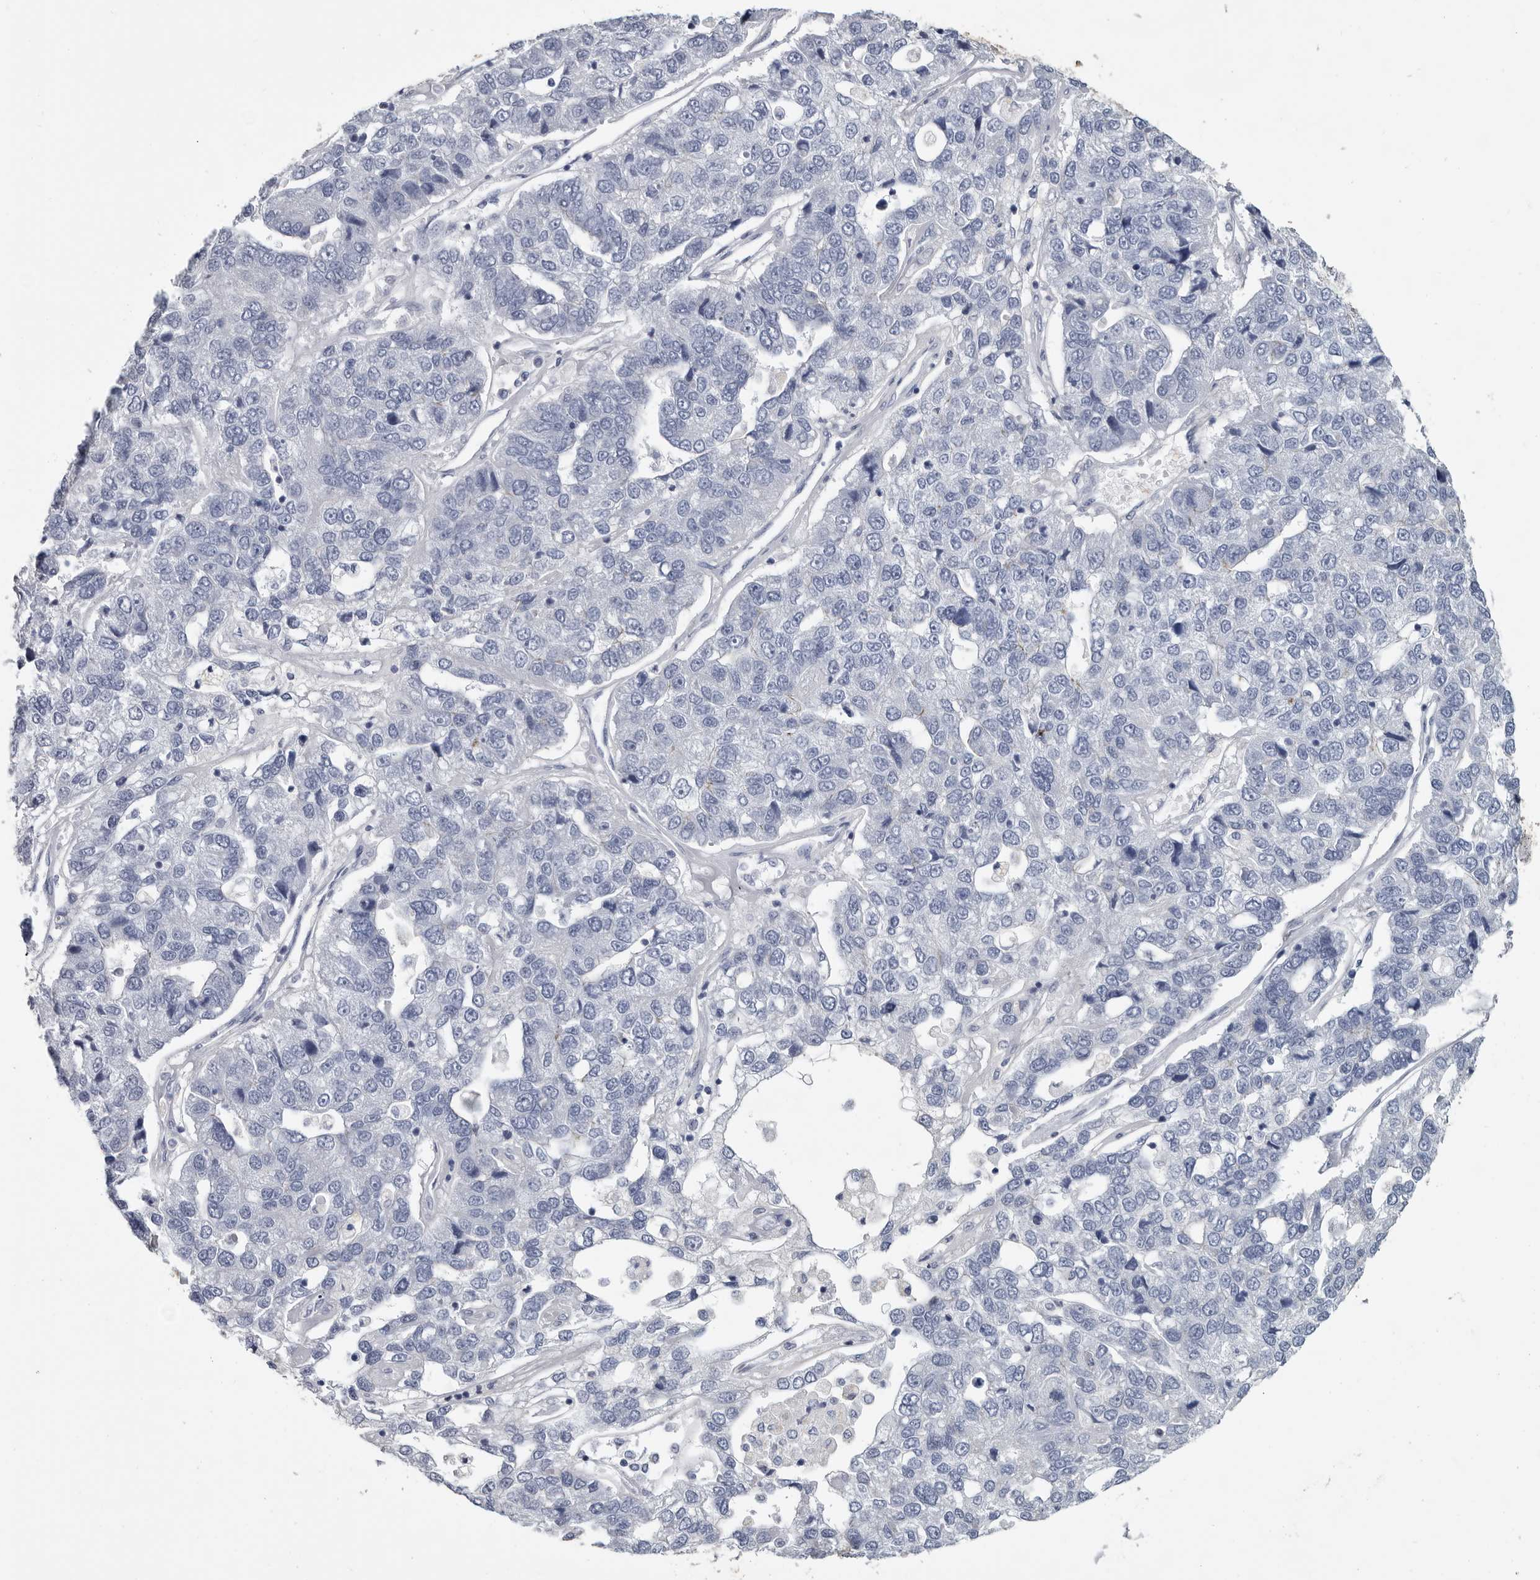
{"staining": {"intensity": "negative", "quantity": "none", "location": "none"}, "tissue": "pancreatic cancer", "cell_type": "Tumor cells", "image_type": "cancer", "snomed": [{"axis": "morphology", "description": "Adenocarcinoma, NOS"}, {"axis": "topography", "description": "Pancreas"}], "caption": "The IHC histopathology image has no significant expression in tumor cells of pancreatic adenocarcinoma tissue. (Stains: DAB immunohistochemistry with hematoxylin counter stain, Microscopy: brightfield microscopy at high magnification).", "gene": "WRAP73", "patient": {"sex": "female", "age": 61}}